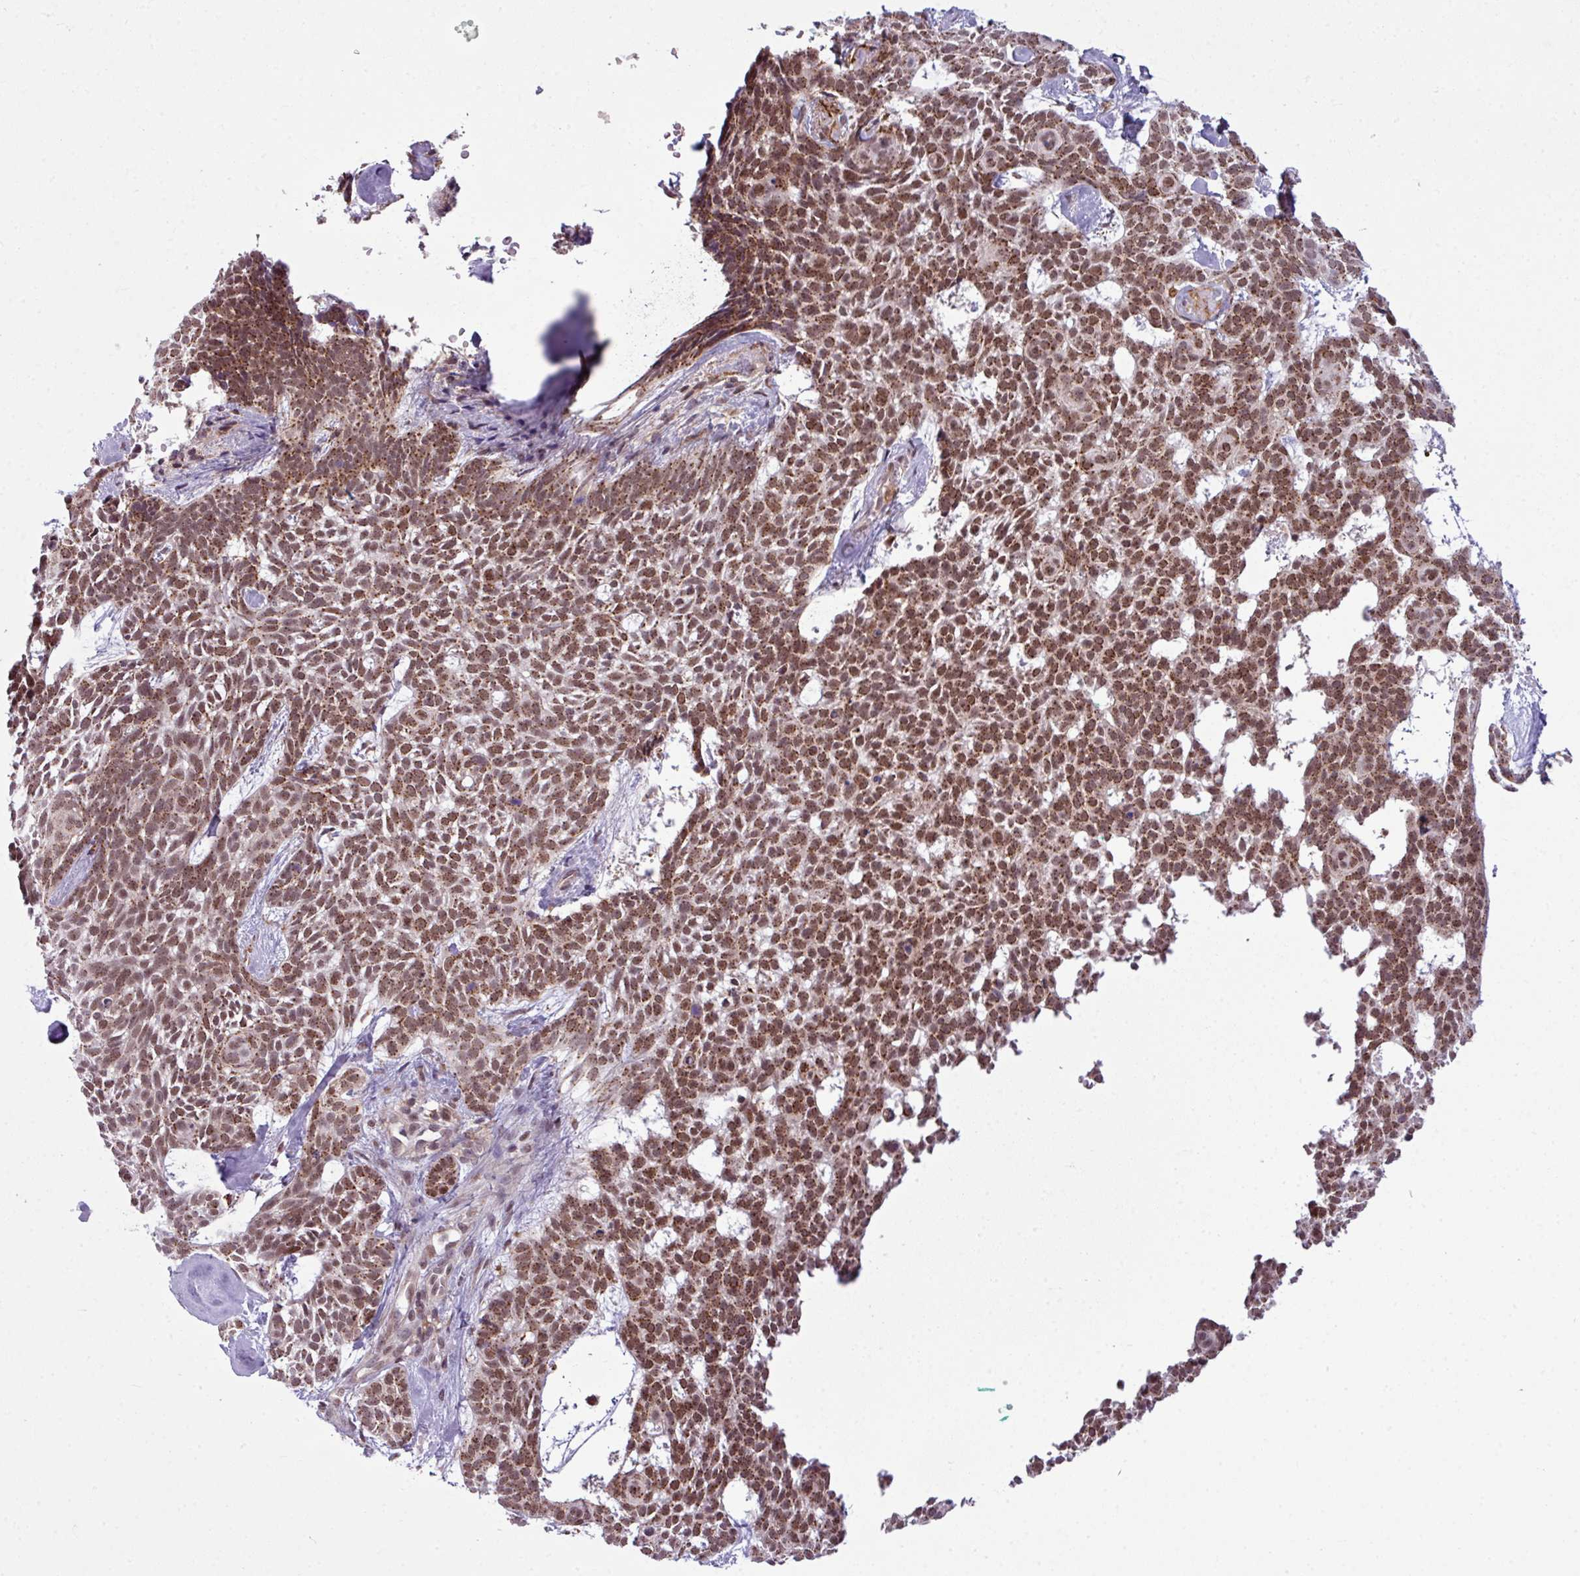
{"staining": {"intensity": "moderate", "quantity": ">75%", "location": "cytoplasmic/membranous,nuclear"}, "tissue": "skin cancer", "cell_type": "Tumor cells", "image_type": "cancer", "snomed": [{"axis": "morphology", "description": "Basal cell carcinoma"}, {"axis": "topography", "description": "Skin"}], "caption": "Immunohistochemistry histopathology image of neoplastic tissue: basal cell carcinoma (skin) stained using immunohistochemistry (IHC) exhibits medium levels of moderate protein expression localized specifically in the cytoplasmic/membranous and nuclear of tumor cells, appearing as a cytoplasmic/membranous and nuclear brown color.", "gene": "ZC2HC1C", "patient": {"sex": "male", "age": 61}}